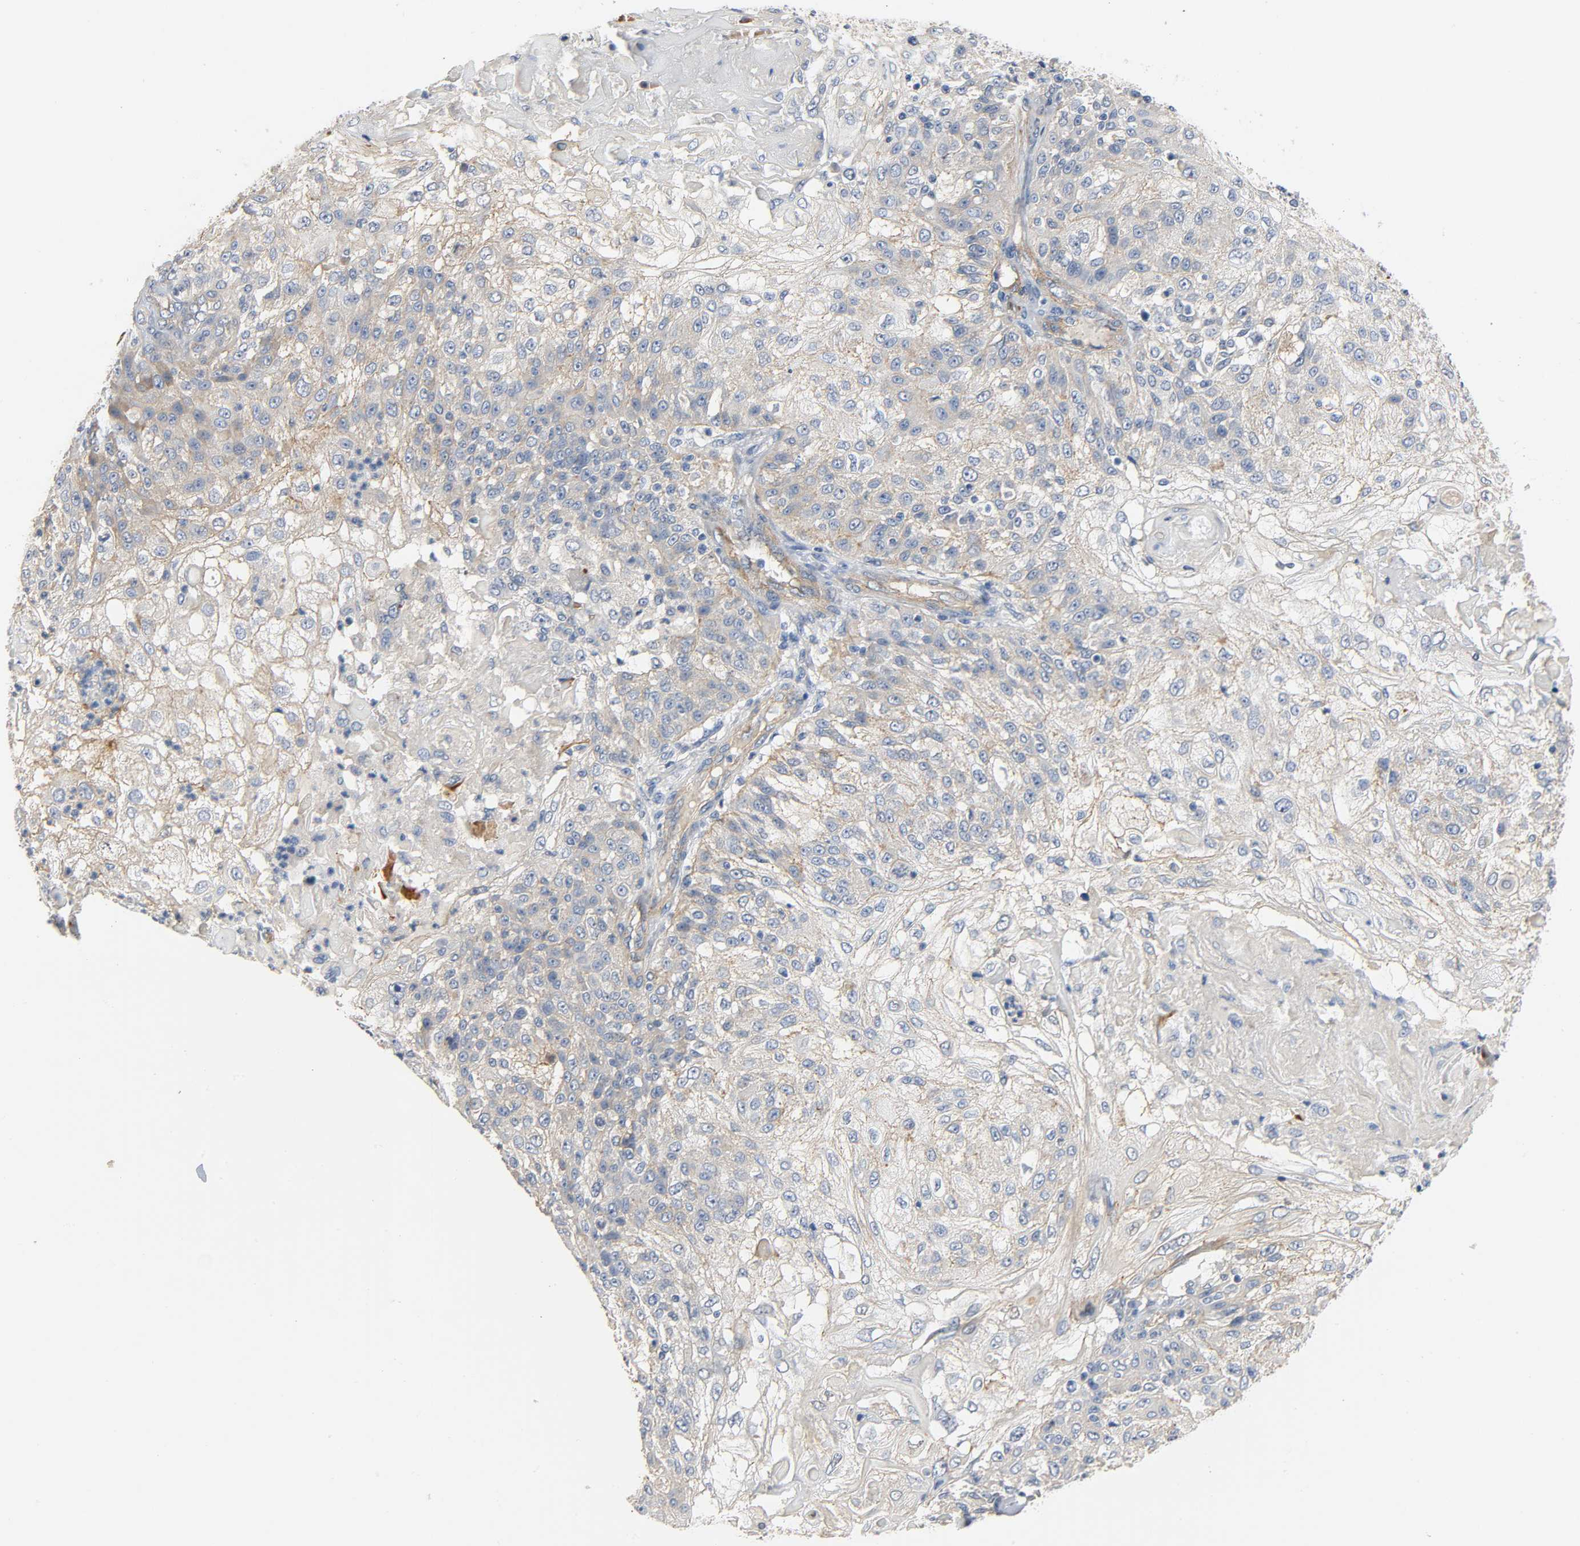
{"staining": {"intensity": "moderate", "quantity": ">75%", "location": "cytoplasmic/membranous"}, "tissue": "skin cancer", "cell_type": "Tumor cells", "image_type": "cancer", "snomed": [{"axis": "morphology", "description": "Normal tissue, NOS"}, {"axis": "morphology", "description": "Squamous cell carcinoma, NOS"}, {"axis": "topography", "description": "Skin"}], "caption": "Skin squamous cell carcinoma was stained to show a protein in brown. There is medium levels of moderate cytoplasmic/membranous expression in about >75% of tumor cells. (DAB (3,3'-diaminobenzidine) = brown stain, brightfield microscopy at high magnification).", "gene": "ARPC1A", "patient": {"sex": "female", "age": 83}}